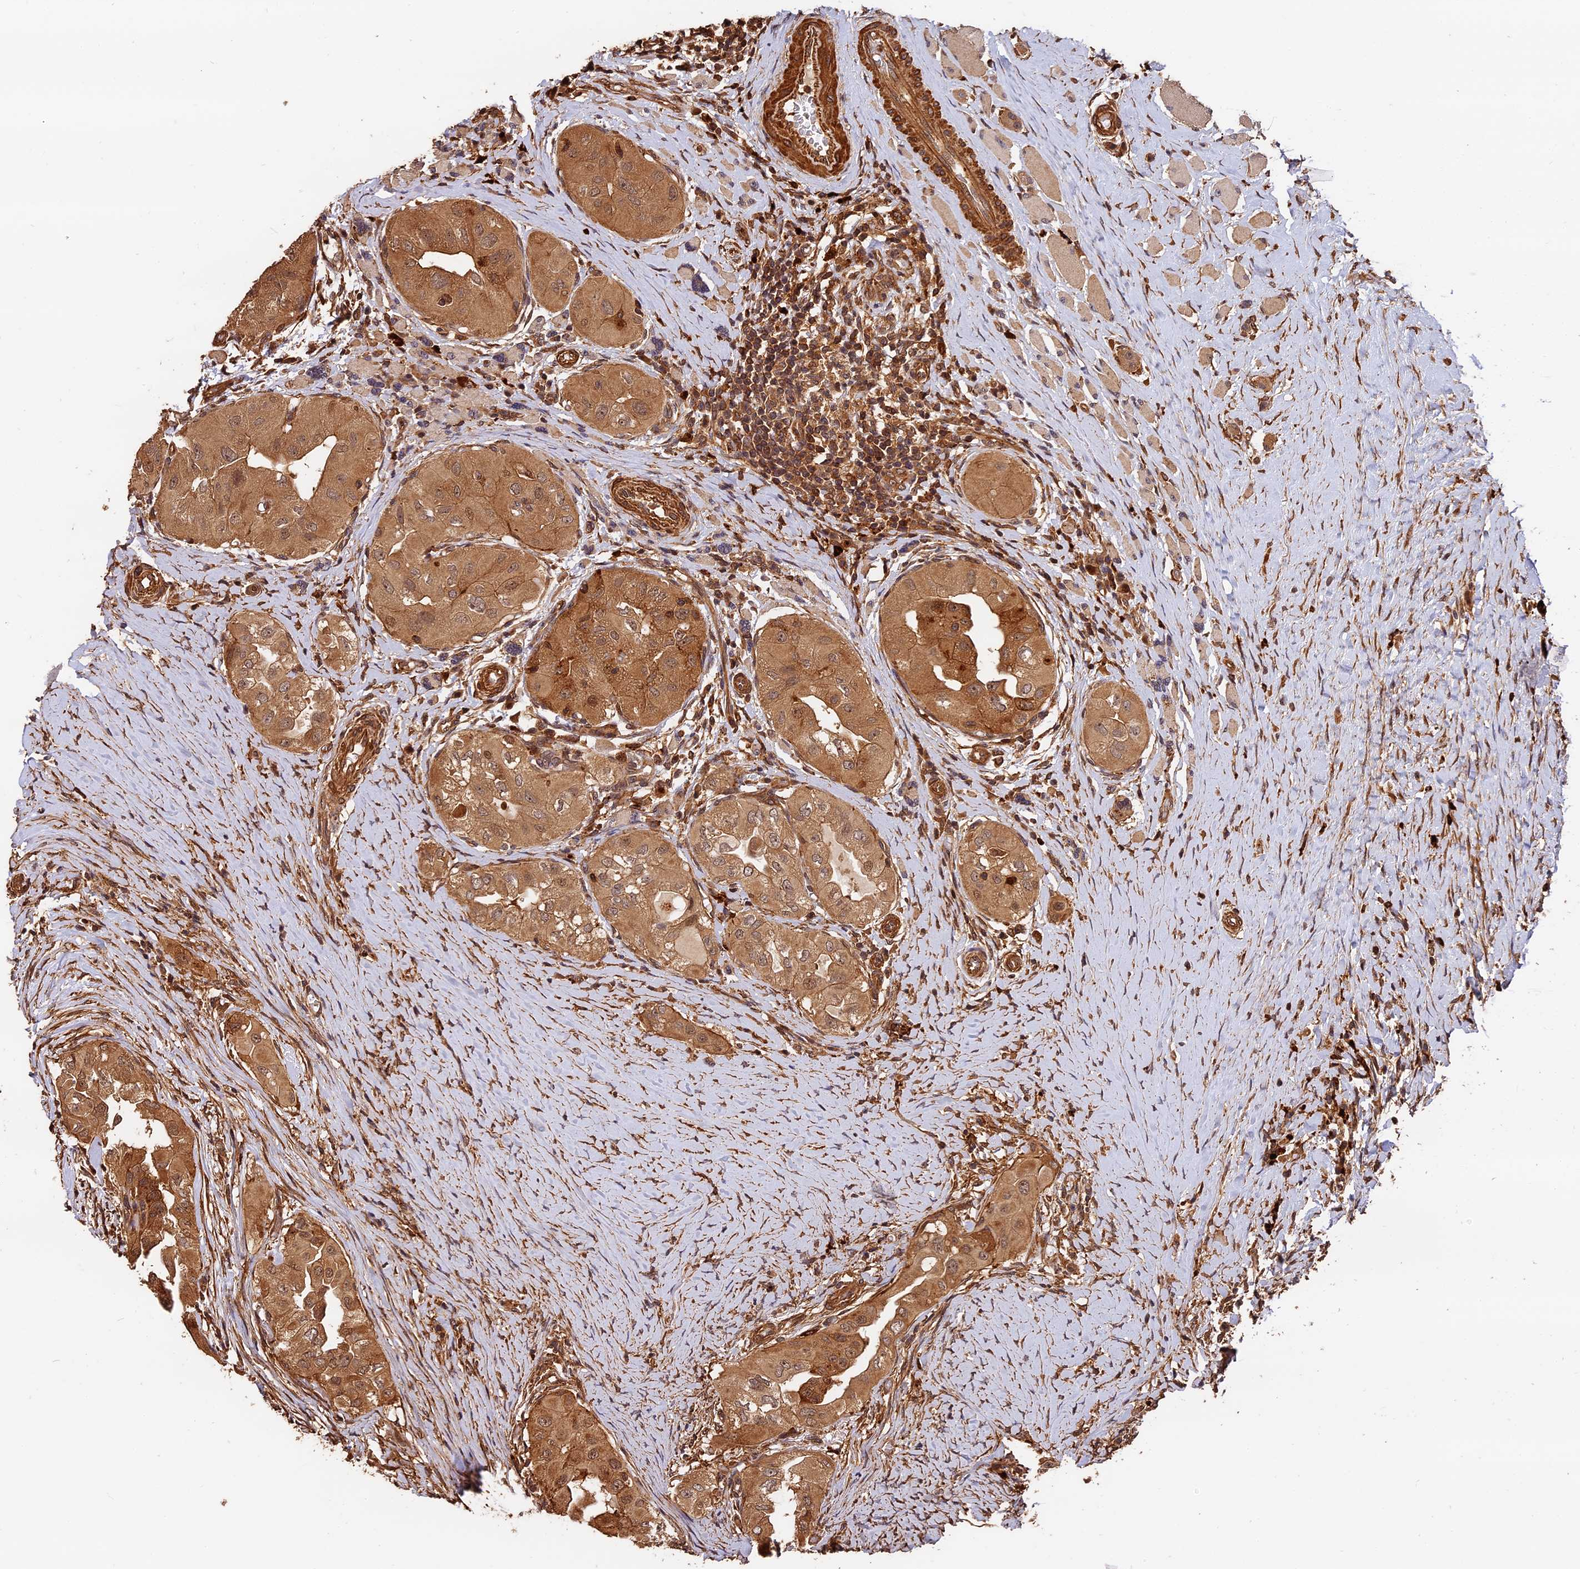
{"staining": {"intensity": "moderate", "quantity": ">75%", "location": "cytoplasmic/membranous,nuclear"}, "tissue": "thyroid cancer", "cell_type": "Tumor cells", "image_type": "cancer", "snomed": [{"axis": "morphology", "description": "Papillary adenocarcinoma, NOS"}, {"axis": "topography", "description": "Thyroid gland"}], "caption": "Immunohistochemistry (IHC) (DAB) staining of human thyroid papillary adenocarcinoma displays moderate cytoplasmic/membranous and nuclear protein staining in approximately >75% of tumor cells. (Brightfield microscopy of DAB IHC at high magnification).", "gene": "MMP15", "patient": {"sex": "female", "age": 59}}